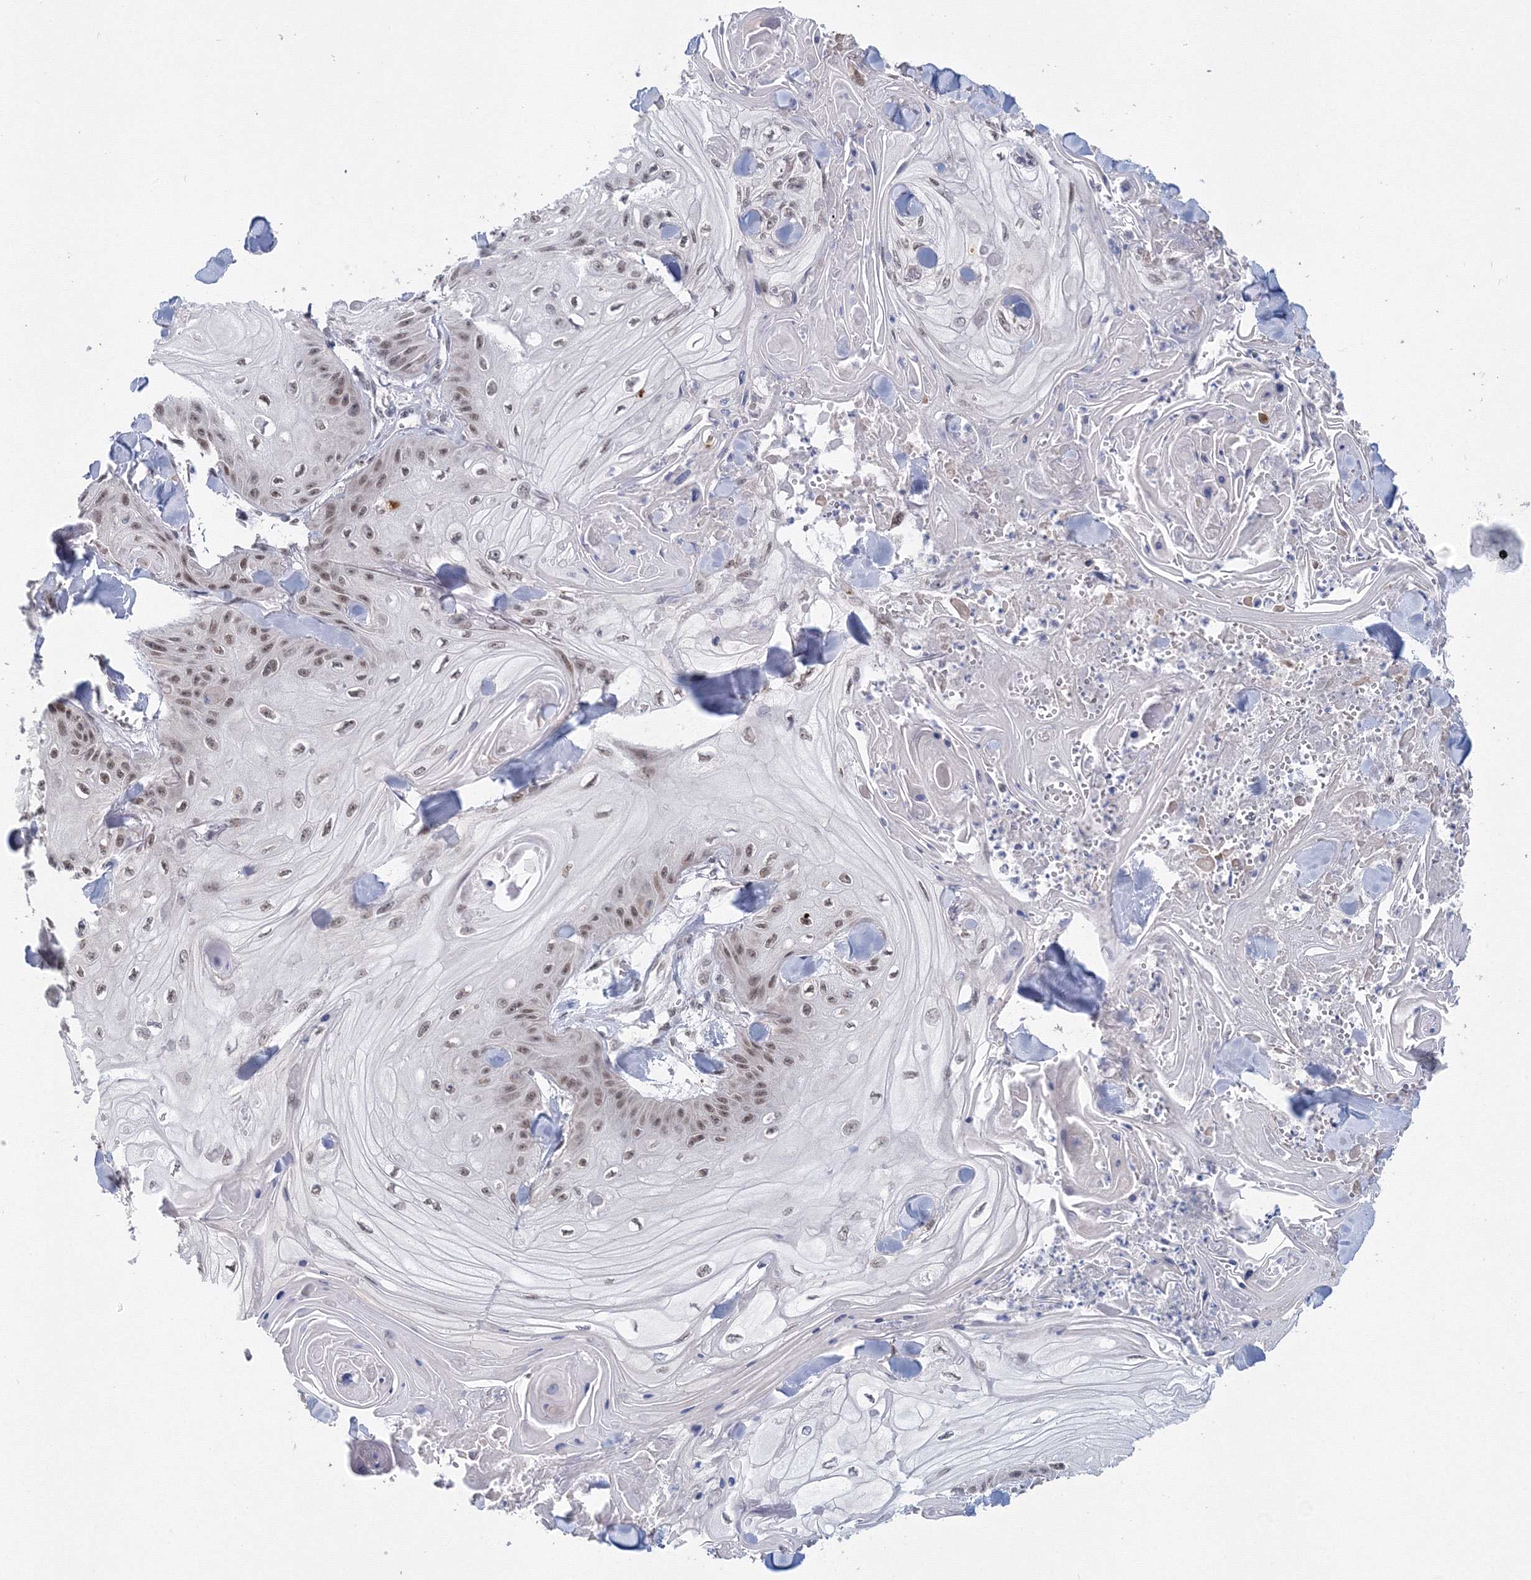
{"staining": {"intensity": "weak", "quantity": ">75%", "location": "nuclear"}, "tissue": "skin cancer", "cell_type": "Tumor cells", "image_type": "cancer", "snomed": [{"axis": "morphology", "description": "Squamous cell carcinoma, NOS"}, {"axis": "topography", "description": "Skin"}], "caption": "Skin cancer (squamous cell carcinoma) tissue displays weak nuclear positivity in about >75% of tumor cells", "gene": "SF3B6", "patient": {"sex": "male", "age": 74}}